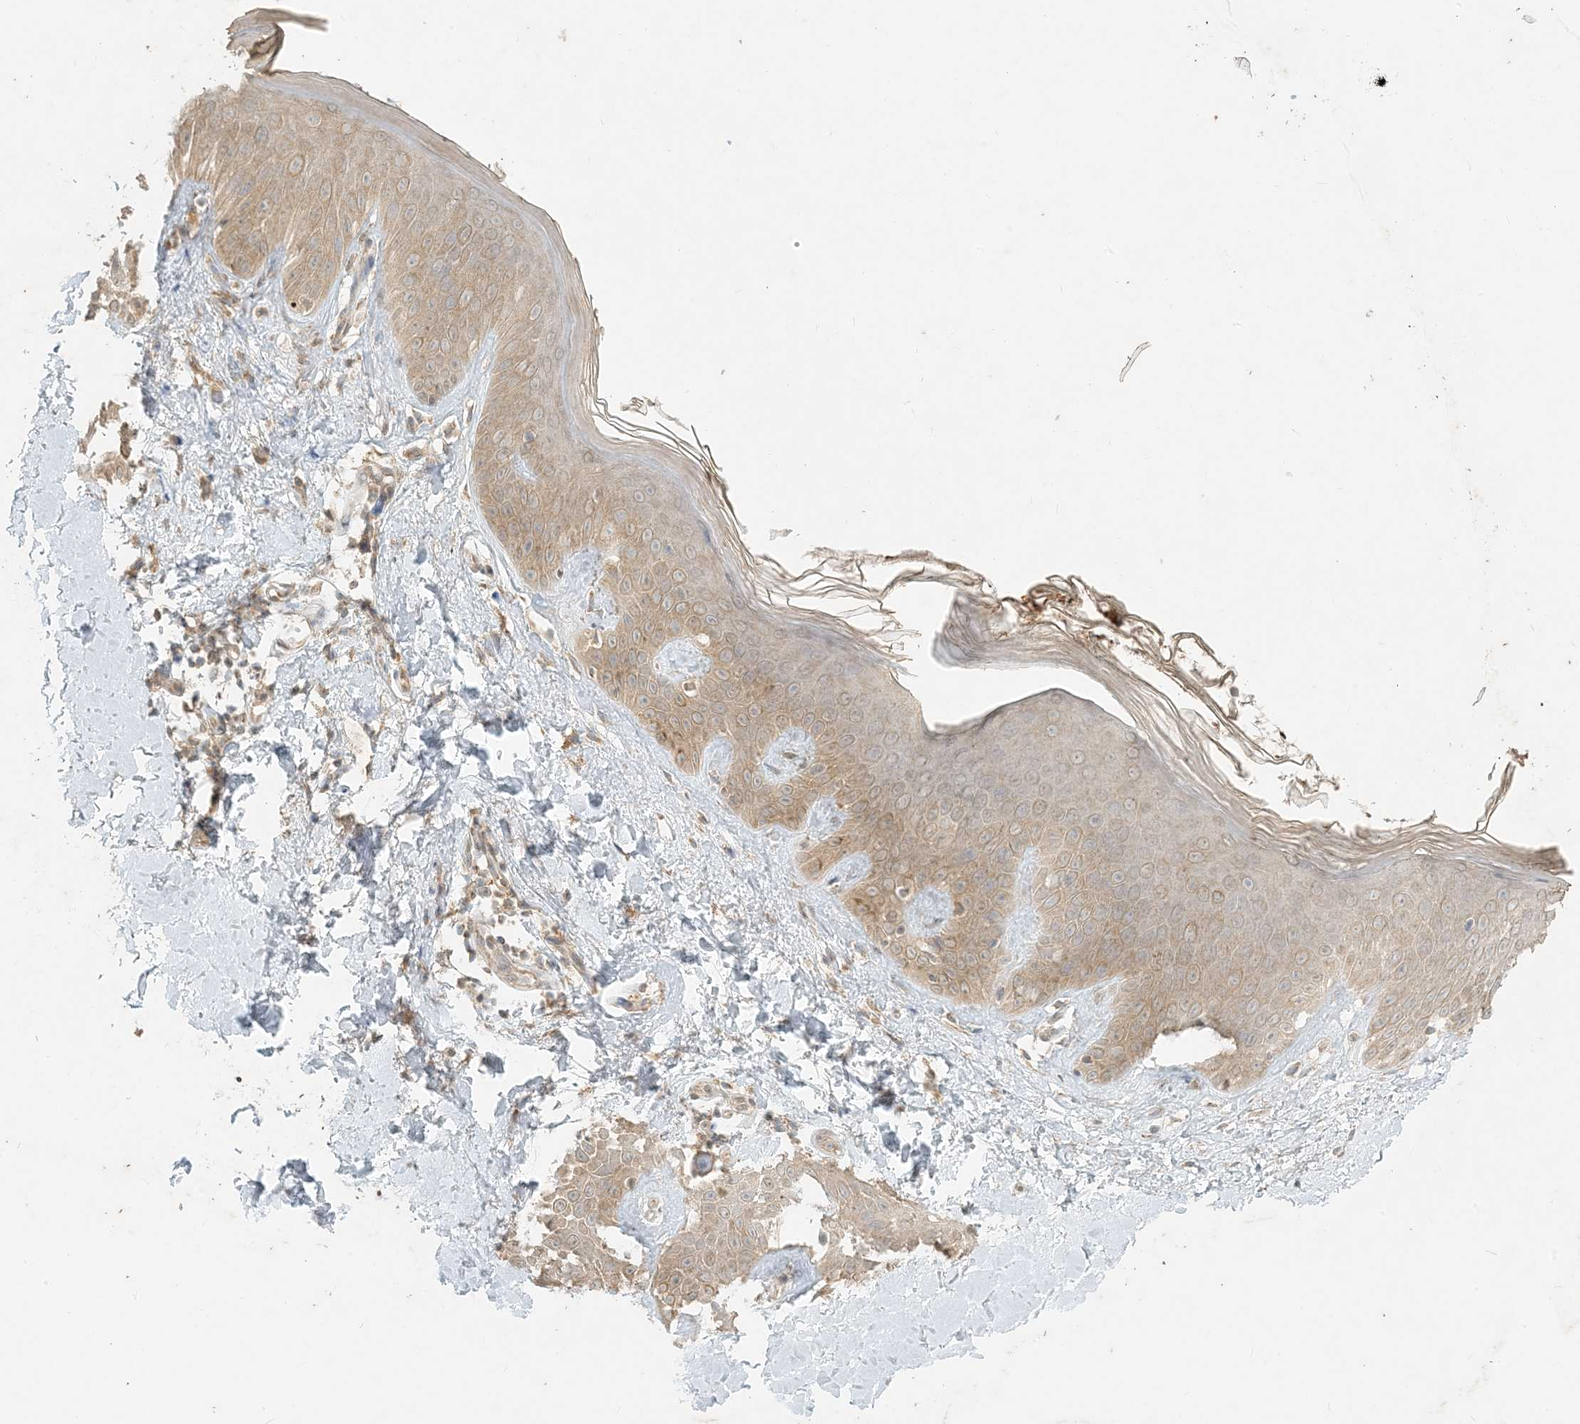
{"staining": {"intensity": "moderate", "quantity": ">75%", "location": "cytoplasmic/membranous"}, "tissue": "skin", "cell_type": "Fibroblasts", "image_type": "normal", "snomed": [{"axis": "morphology", "description": "Normal tissue, NOS"}, {"axis": "topography", "description": "Skin"}], "caption": "Skin stained for a protein (brown) reveals moderate cytoplasmic/membranous positive positivity in approximately >75% of fibroblasts.", "gene": "MCOLN1", "patient": {"sex": "female", "age": 64}}